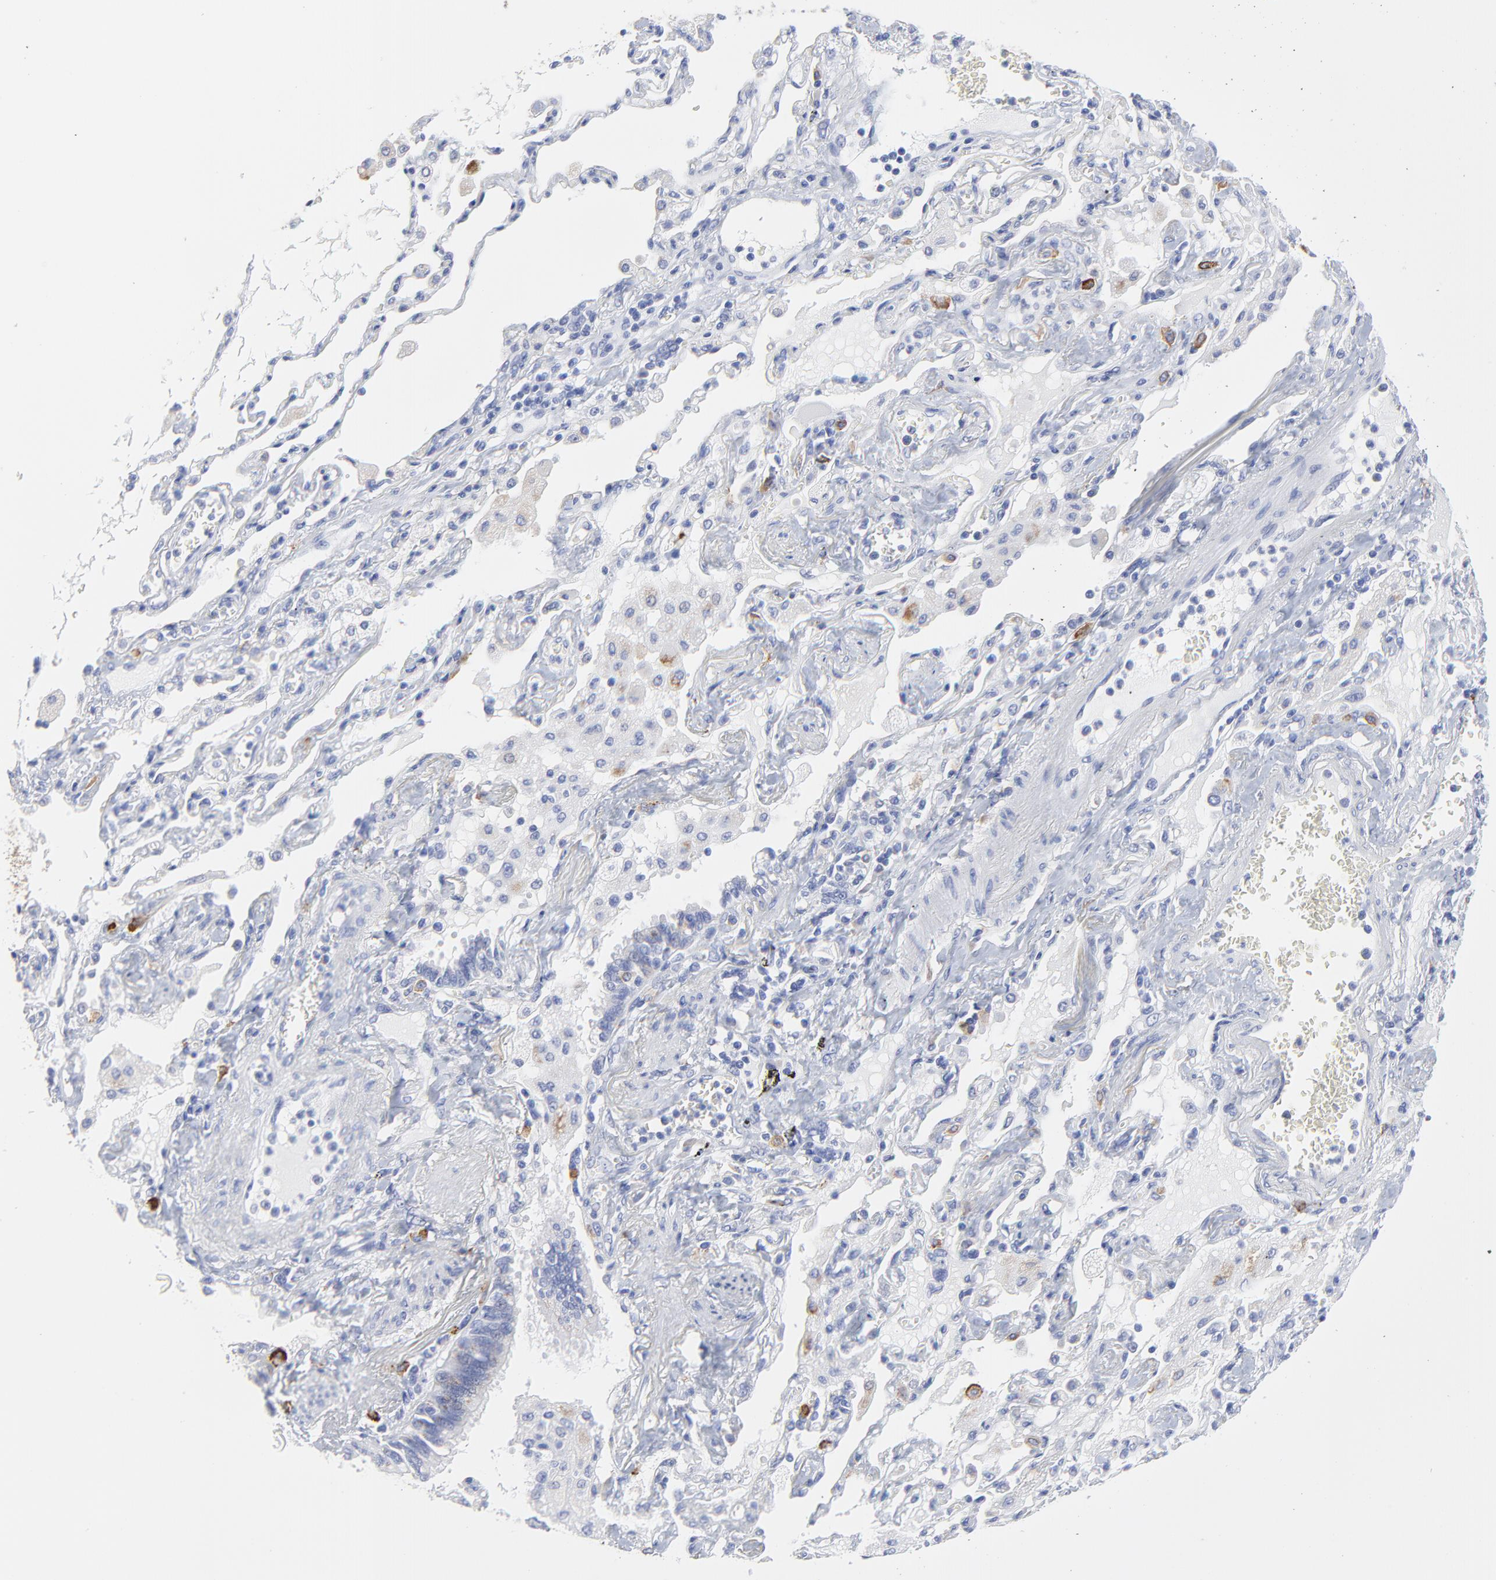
{"staining": {"intensity": "negative", "quantity": "none", "location": "none"}, "tissue": "lung cancer", "cell_type": "Tumor cells", "image_type": "cancer", "snomed": [{"axis": "morphology", "description": "Squamous cell carcinoma, NOS"}, {"axis": "topography", "description": "Lung"}], "caption": "This is a micrograph of IHC staining of squamous cell carcinoma (lung), which shows no positivity in tumor cells. Nuclei are stained in blue.", "gene": "DUSP9", "patient": {"sex": "female", "age": 76}}